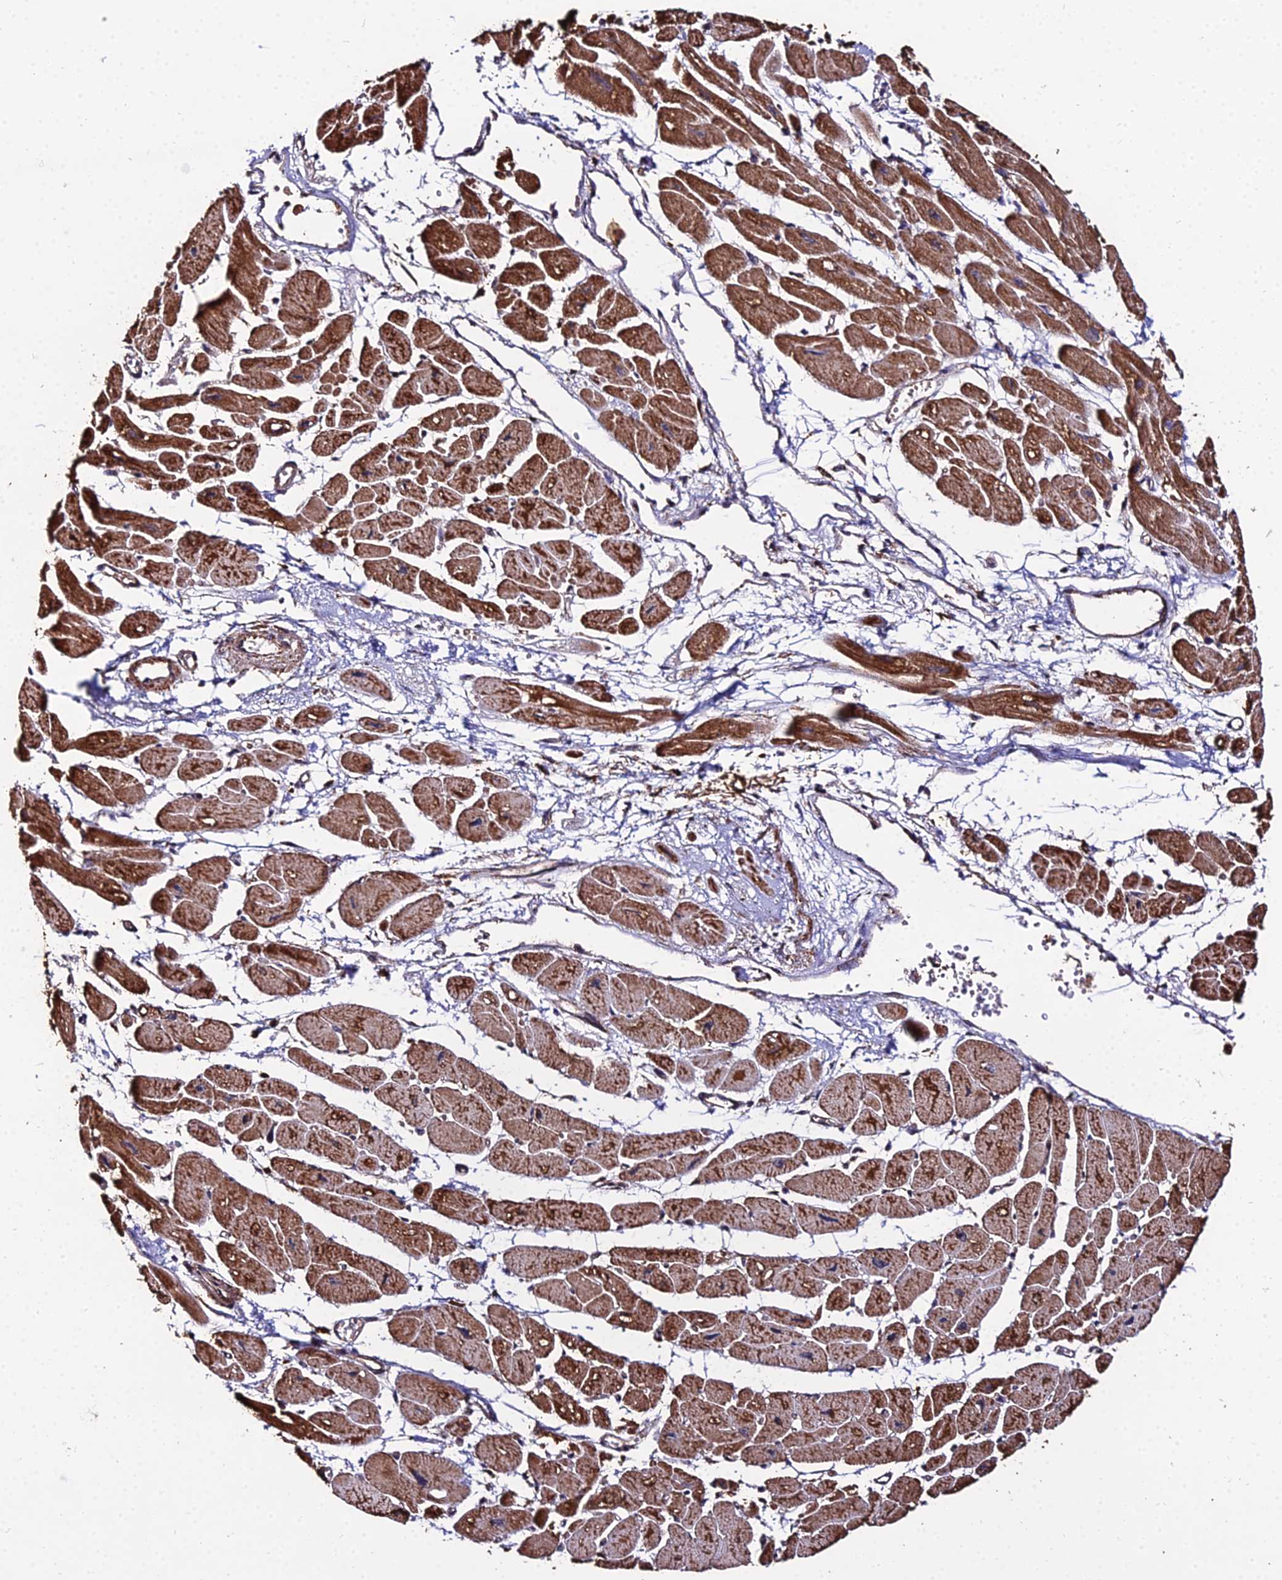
{"staining": {"intensity": "strong", "quantity": ">75%", "location": "cytoplasmic/membranous"}, "tissue": "heart muscle", "cell_type": "Cardiomyocytes", "image_type": "normal", "snomed": [{"axis": "morphology", "description": "Normal tissue, NOS"}, {"axis": "topography", "description": "Heart"}], "caption": "Protein analysis of unremarkable heart muscle displays strong cytoplasmic/membranous positivity in about >75% of cardiomyocytes. (DAB IHC, brown staining for protein, blue staining for nuclei).", "gene": "ENSG00000258465", "patient": {"sex": "female", "age": 54}}